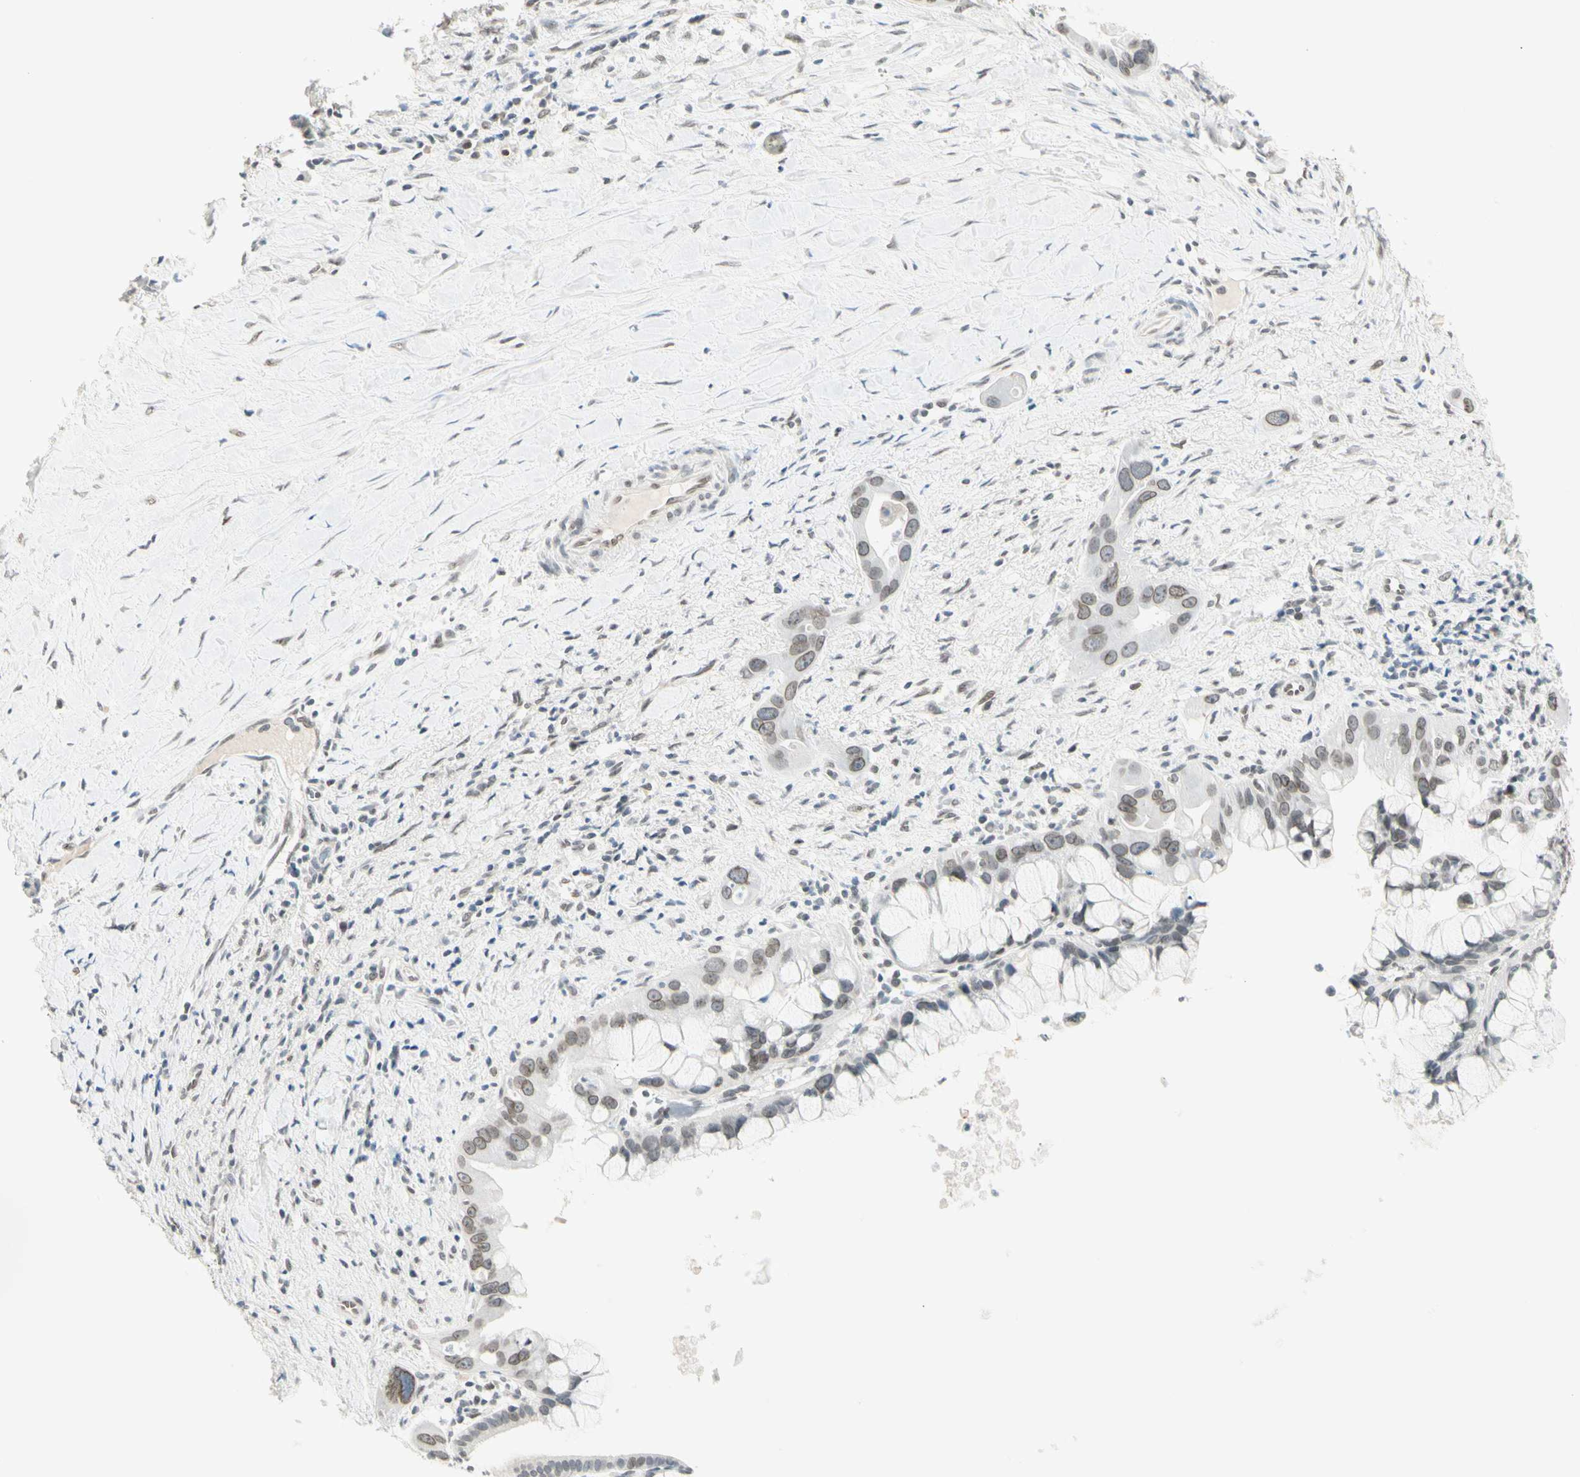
{"staining": {"intensity": "weak", "quantity": "25%-75%", "location": "cytoplasmic/membranous,nuclear"}, "tissue": "liver cancer", "cell_type": "Tumor cells", "image_type": "cancer", "snomed": [{"axis": "morphology", "description": "Cholangiocarcinoma"}, {"axis": "topography", "description": "Liver"}], "caption": "IHC of human liver cholangiocarcinoma reveals low levels of weak cytoplasmic/membranous and nuclear positivity in approximately 25%-75% of tumor cells.", "gene": "BCAN", "patient": {"sex": "female", "age": 65}}